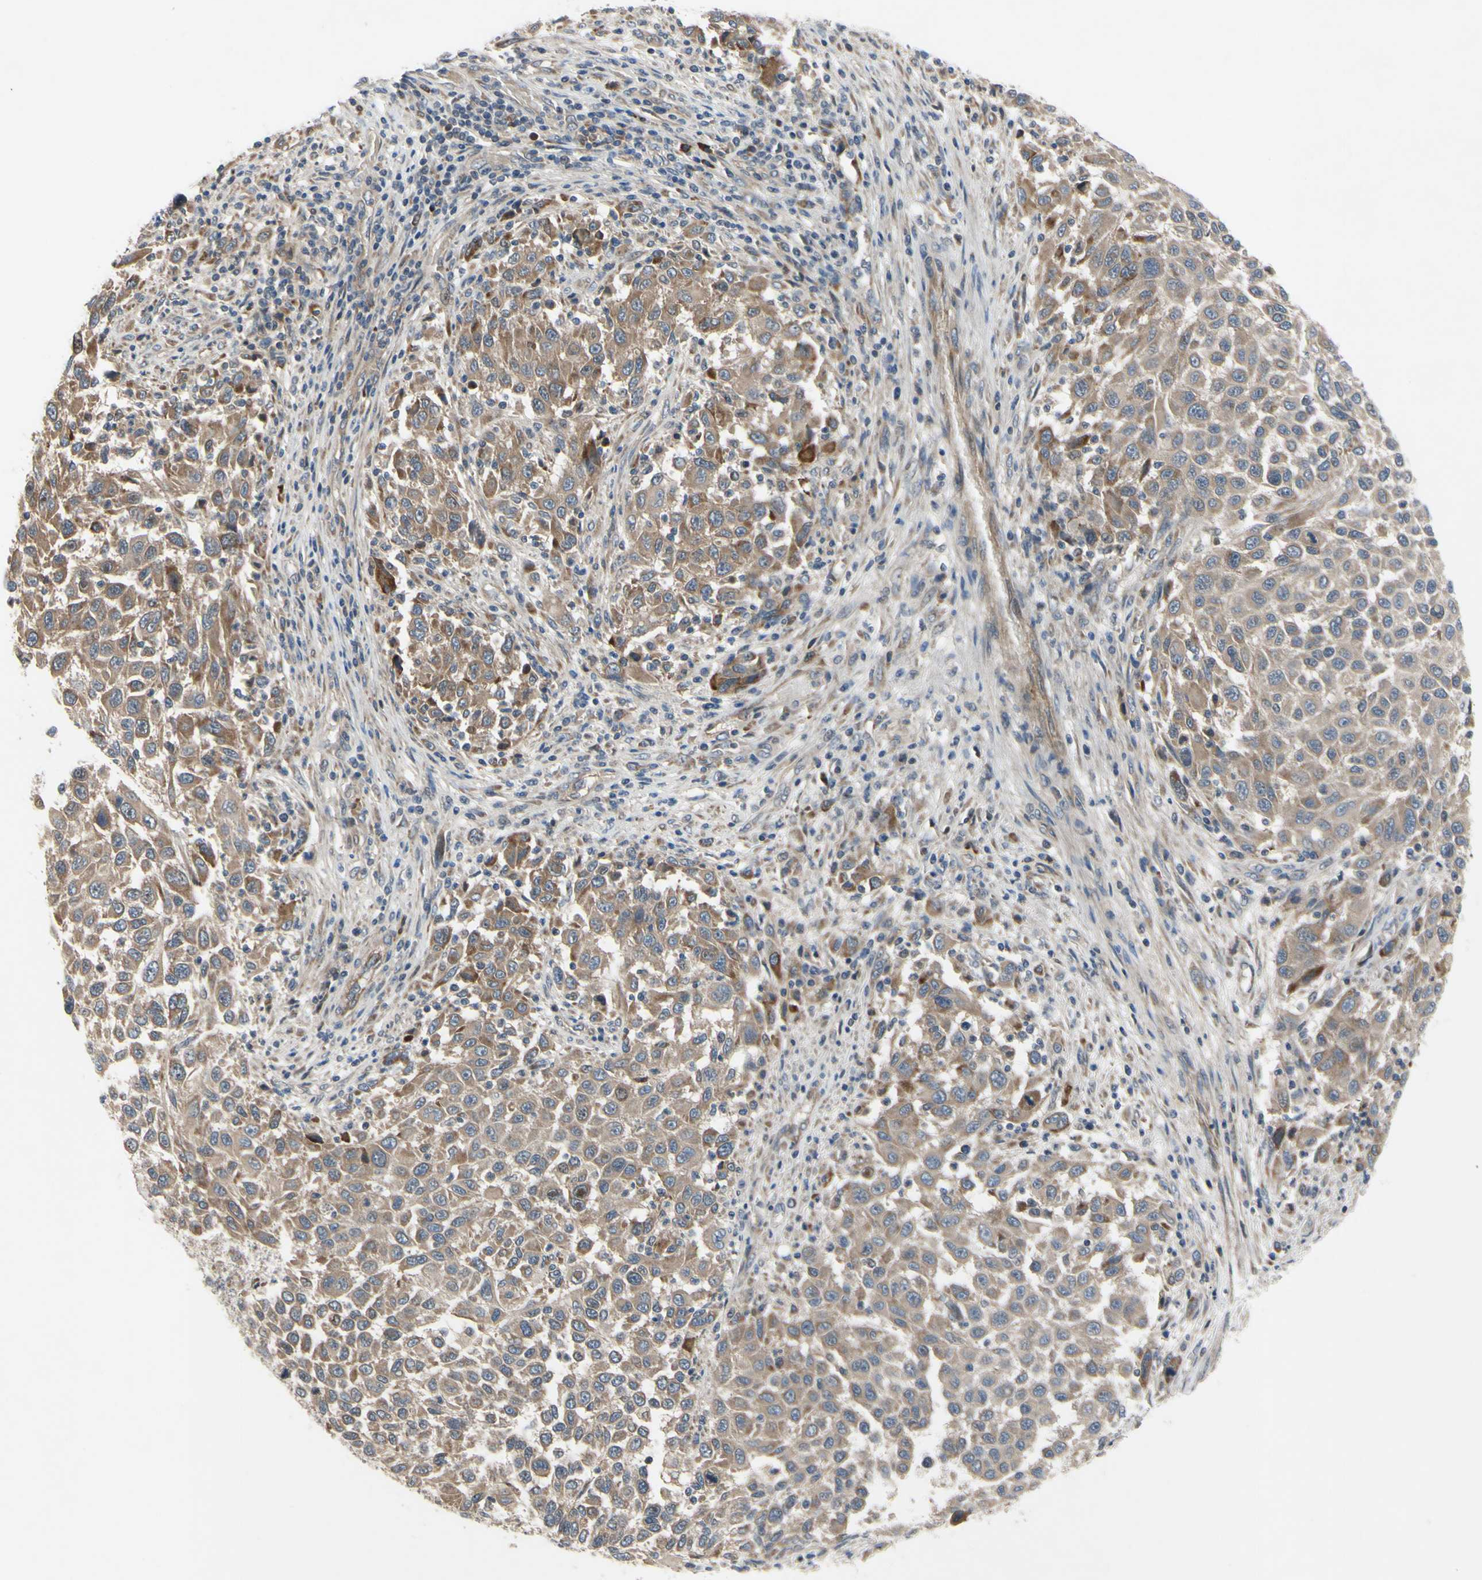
{"staining": {"intensity": "moderate", "quantity": ">75%", "location": "cytoplasmic/membranous"}, "tissue": "melanoma", "cell_type": "Tumor cells", "image_type": "cancer", "snomed": [{"axis": "morphology", "description": "Malignant melanoma, Metastatic site"}, {"axis": "topography", "description": "Lymph node"}], "caption": "Approximately >75% of tumor cells in malignant melanoma (metastatic site) exhibit moderate cytoplasmic/membranous protein positivity as visualized by brown immunohistochemical staining.", "gene": "XIAP", "patient": {"sex": "male", "age": 61}}